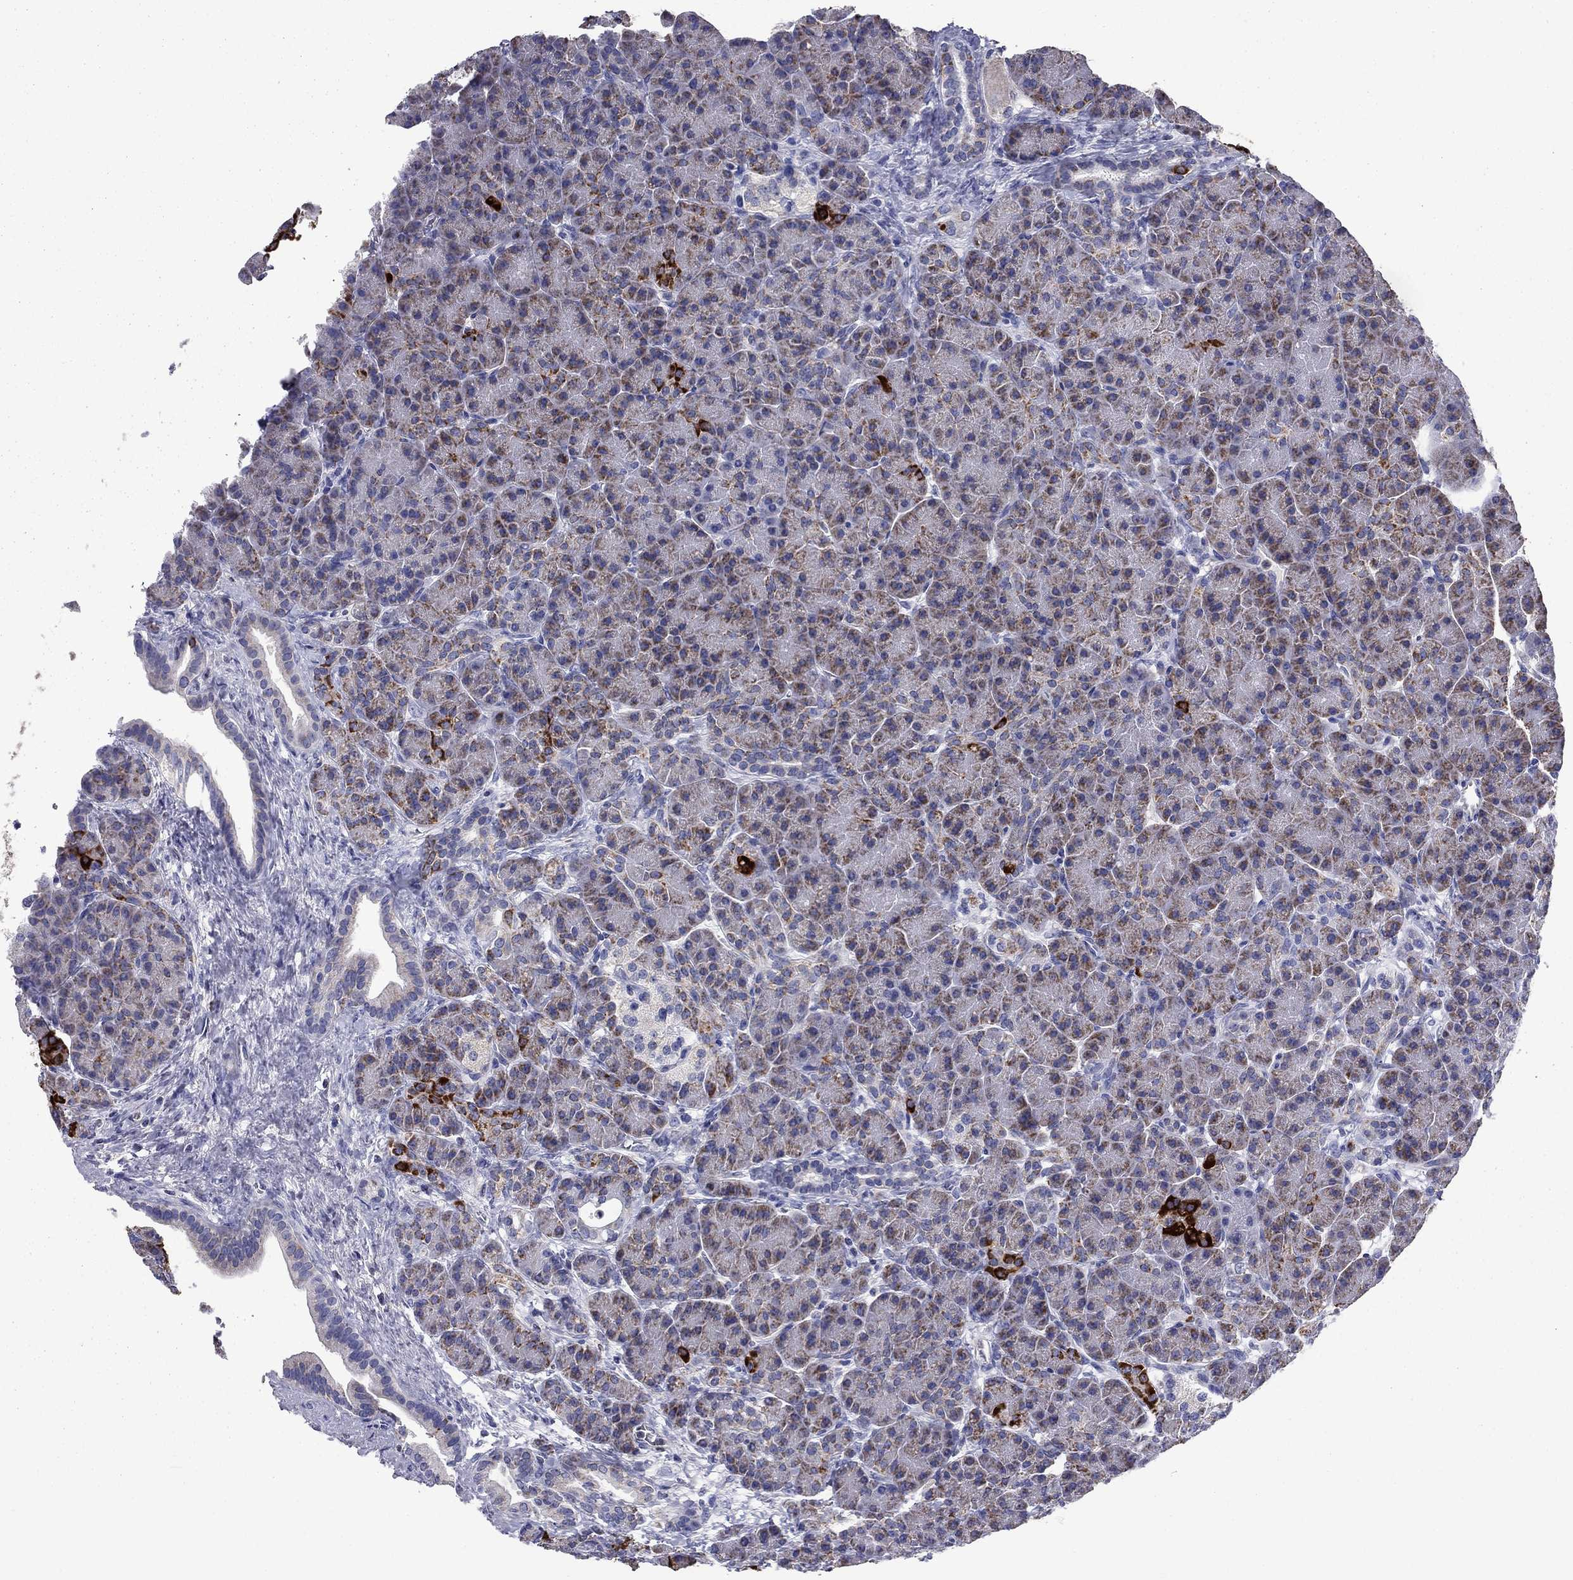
{"staining": {"intensity": "moderate", "quantity": ">75%", "location": "cytoplasmic/membranous"}, "tissue": "pancreas", "cell_type": "Exocrine glandular cells", "image_type": "normal", "snomed": [{"axis": "morphology", "description": "Normal tissue, NOS"}, {"axis": "topography", "description": "Pancreas"}], "caption": "DAB (3,3'-diaminobenzidine) immunohistochemical staining of unremarkable human pancreas demonstrates moderate cytoplasmic/membranous protein positivity in approximately >75% of exocrine glandular cells.", "gene": "NDUFA4L2", "patient": {"sex": "female", "age": 63}}